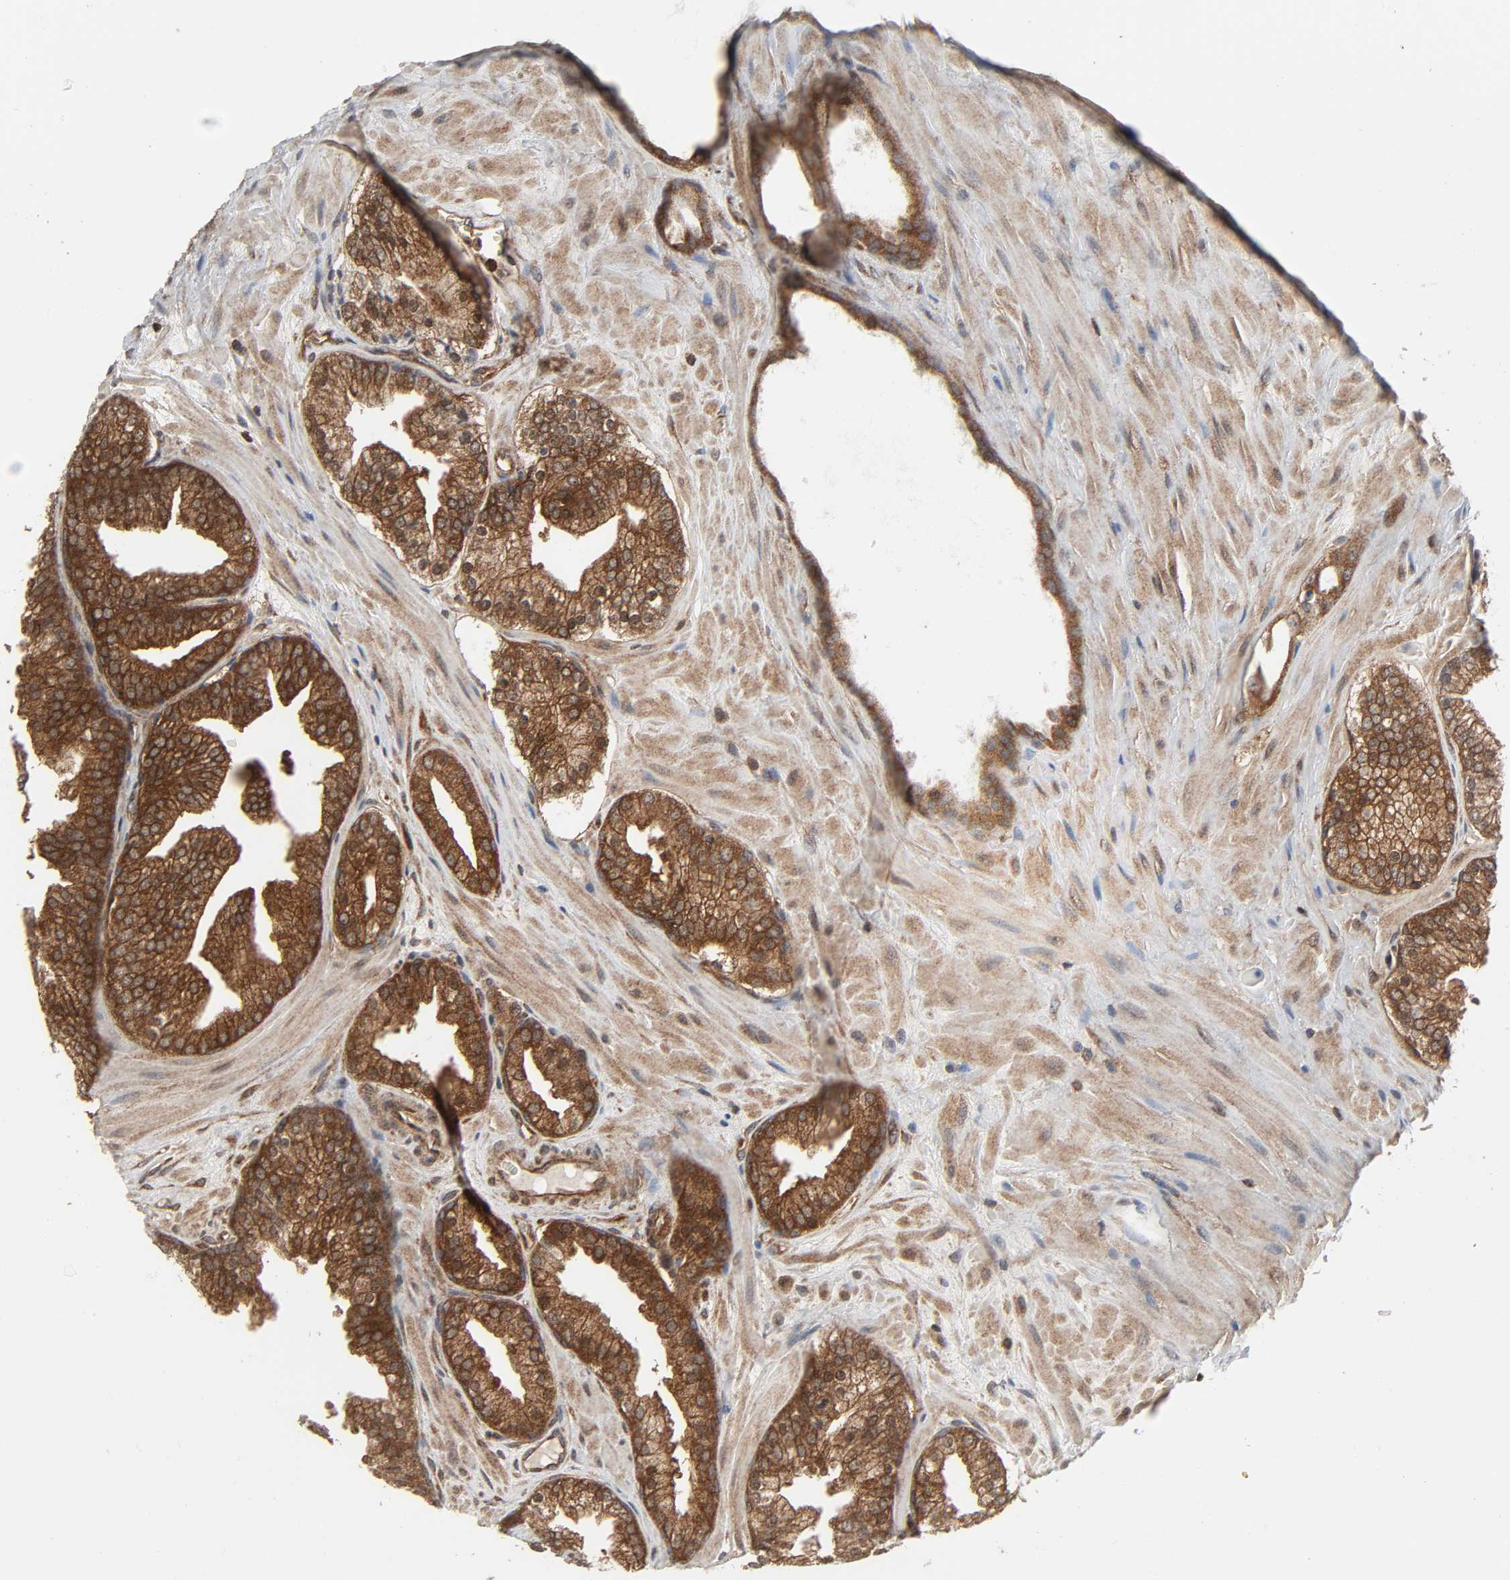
{"staining": {"intensity": "strong", "quantity": ">75%", "location": "cytoplasmic/membranous"}, "tissue": "prostate cancer", "cell_type": "Tumor cells", "image_type": "cancer", "snomed": [{"axis": "morphology", "description": "Adenocarcinoma, High grade"}, {"axis": "topography", "description": "Prostate"}], "caption": "Prostate cancer tissue exhibits strong cytoplasmic/membranous positivity in about >75% of tumor cells The staining is performed using DAB (3,3'-diaminobenzidine) brown chromogen to label protein expression. The nuclei are counter-stained blue using hematoxylin.", "gene": "GSK3A", "patient": {"sex": "male", "age": 68}}